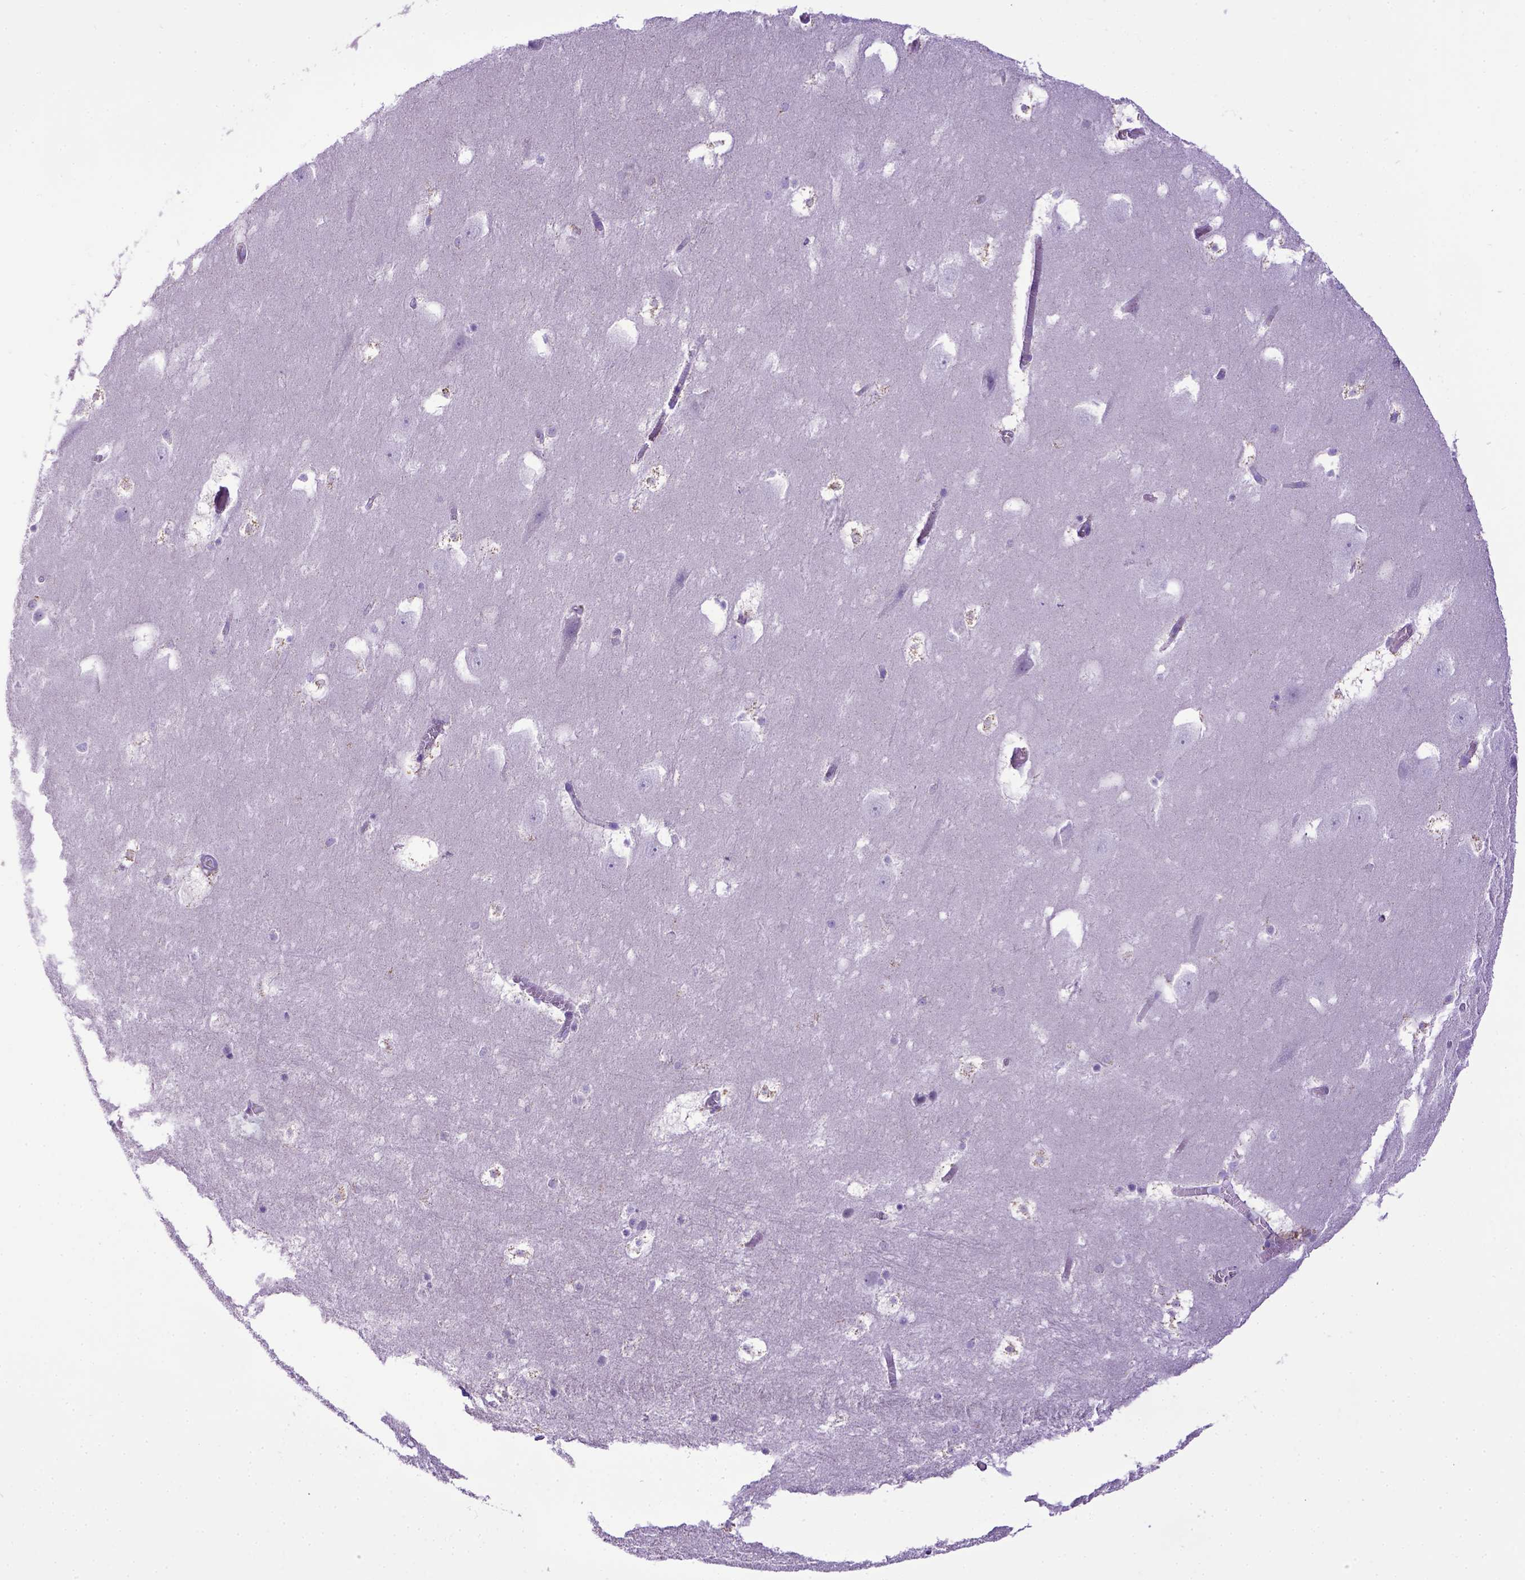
{"staining": {"intensity": "negative", "quantity": "none", "location": "none"}, "tissue": "hippocampus", "cell_type": "Glial cells", "image_type": "normal", "snomed": [{"axis": "morphology", "description": "Normal tissue, NOS"}, {"axis": "topography", "description": "Hippocampus"}], "caption": "A high-resolution micrograph shows immunohistochemistry staining of unremarkable hippocampus, which displays no significant positivity in glial cells.", "gene": "SPEF1", "patient": {"sex": "male", "age": 45}}